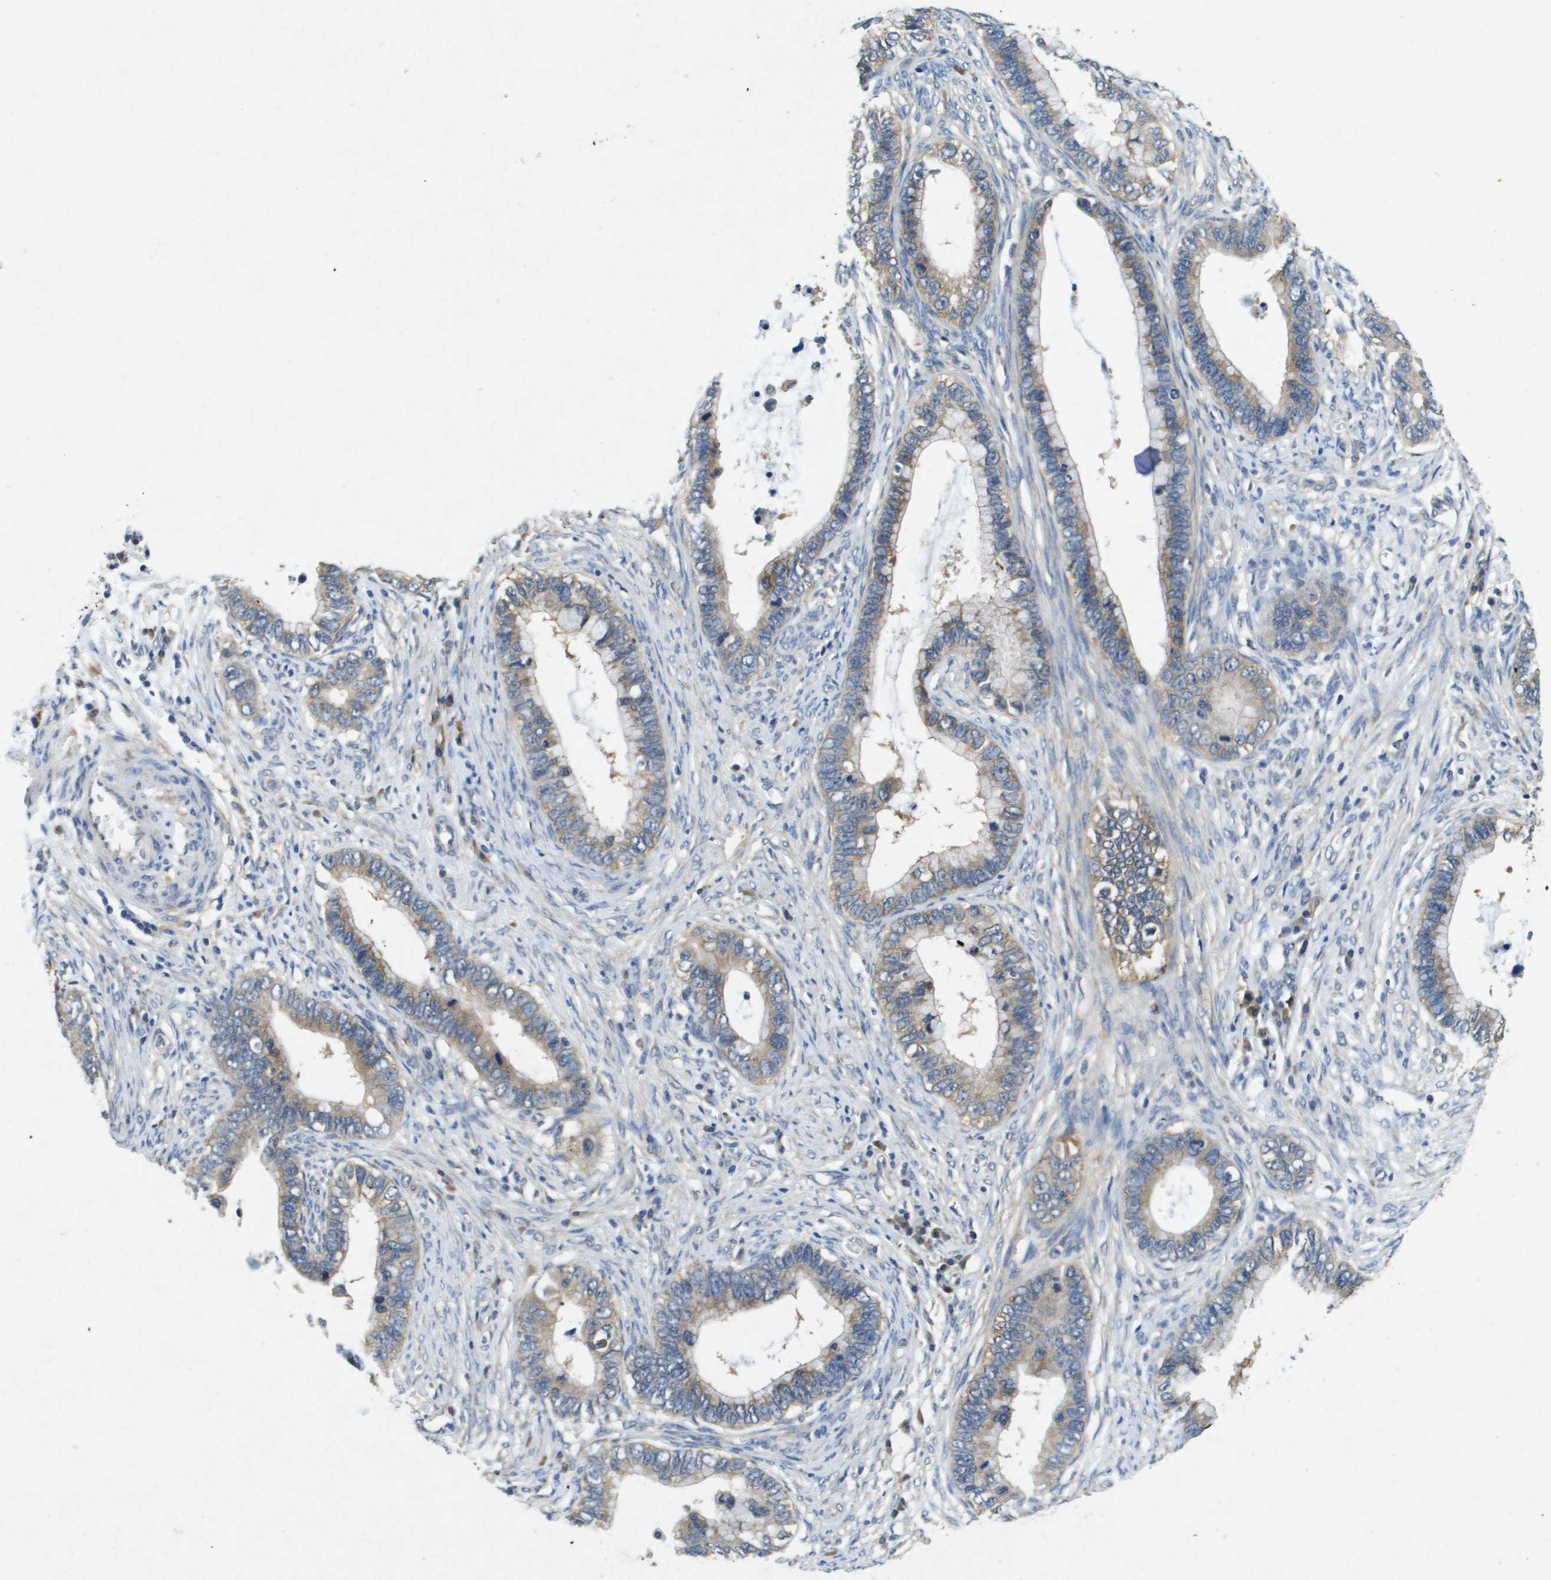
{"staining": {"intensity": "weak", "quantity": ">75%", "location": "cytoplasmic/membranous"}, "tissue": "cervical cancer", "cell_type": "Tumor cells", "image_type": "cancer", "snomed": [{"axis": "morphology", "description": "Adenocarcinoma, NOS"}, {"axis": "topography", "description": "Cervix"}], "caption": "A micrograph showing weak cytoplasmic/membranous staining in approximately >75% of tumor cells in cervical adenocarcinoma, as visualized by brown immunohistochemical staining.", "gene": "PTPRT", "patient": {"sex": "female", "age": 44}}